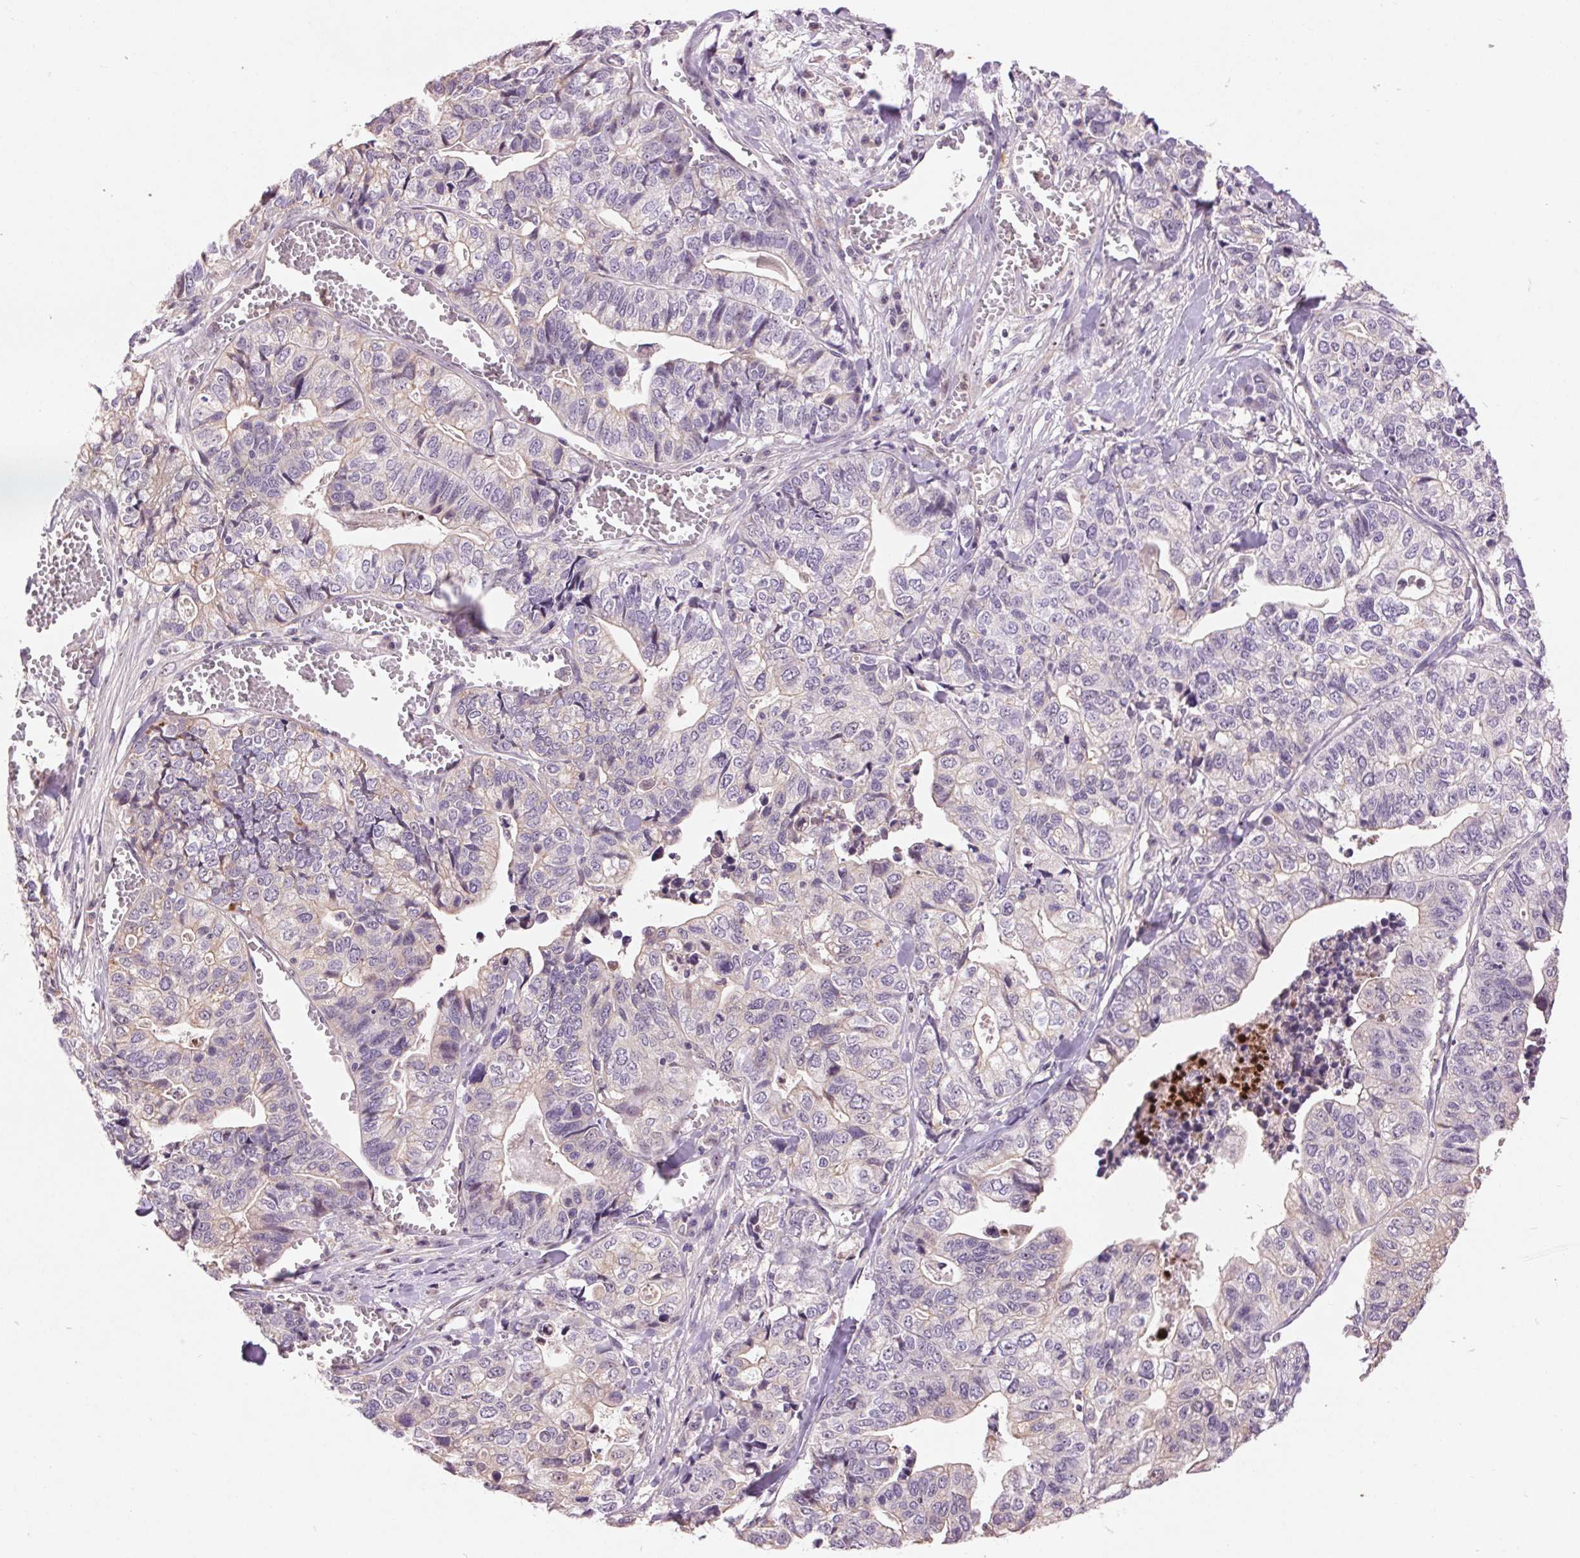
{"staining": {"intensity": "negative", "quantity": "none", "location": "none"}, "tissue": "stomach cancer", "cell_type": "Tumor cells", "image_type": "cancer", "snomed": [{"axis": "morphology", "description": "Adenocarcinoma, NOS"}, {"axis": "topography", "description": "Stomach, upper"}], "caption": "Immunohistochemical staining of human stomach cancer (adenocarcinoma) reveals no significant expression in tumor cells.", "gene": "RANBP3L", "patient": {"sex": "female", "age": 67}}